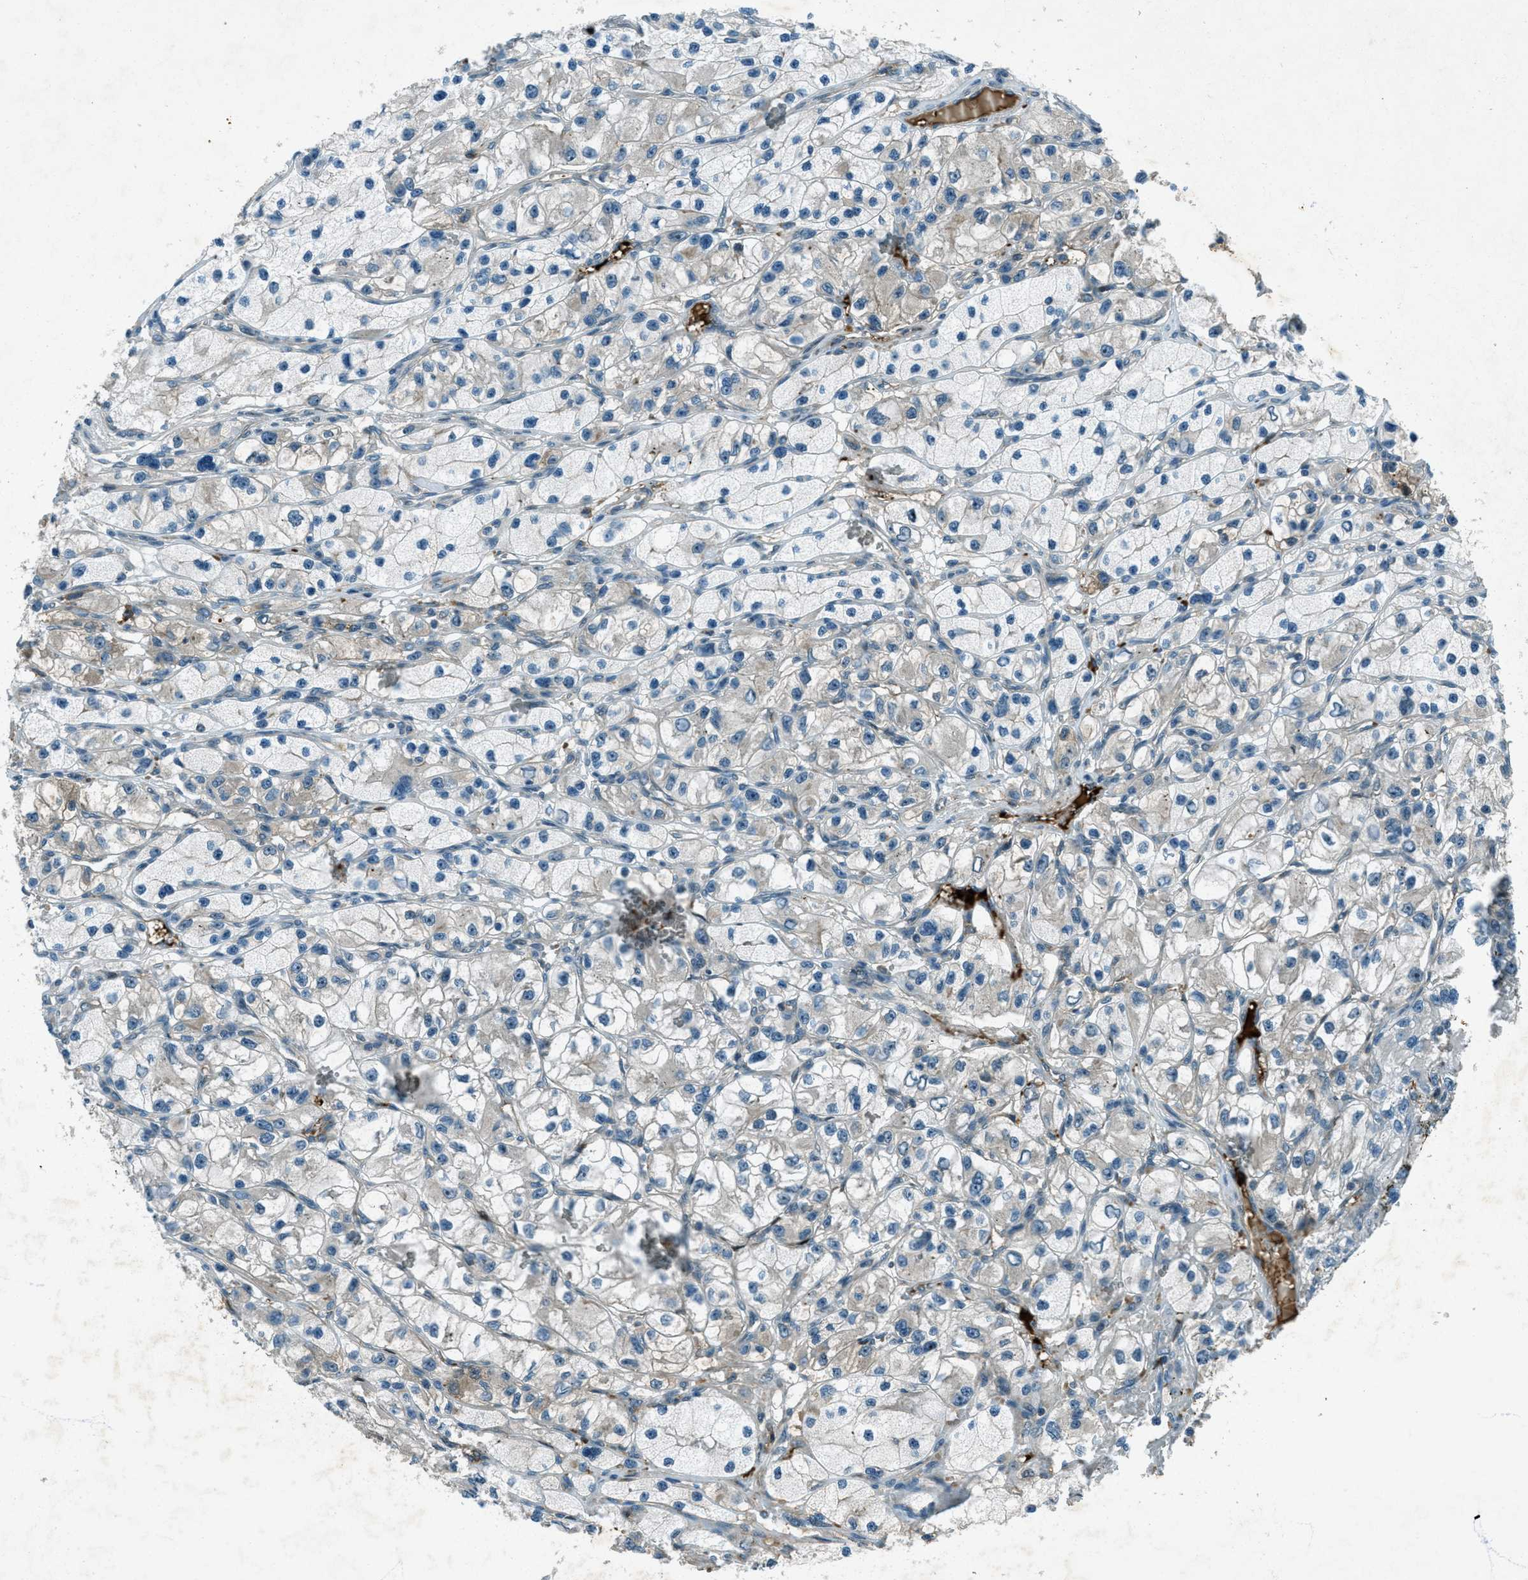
{"staining": {"intensity": "moderate", "quantity": "<25%", "location": "cytoplasmic/membranous"}, "tissue": "renal cancer", "cell_type": "Tumor cells", "image_type": "cancer", "snomed": [{"axis": "morphology", "description": "Adenocarcinoma, NOS"}, {"axis": "topography", "description": "Kidney"}], "caption": "Renal cancer (adenocarcinoma) stained with a brown dye displays moderate cytoplasmic/membranous positive positivity in about <25% of tumor cells.", "gene": "STK11", "patient": {"sex": "female", "age": 57}}